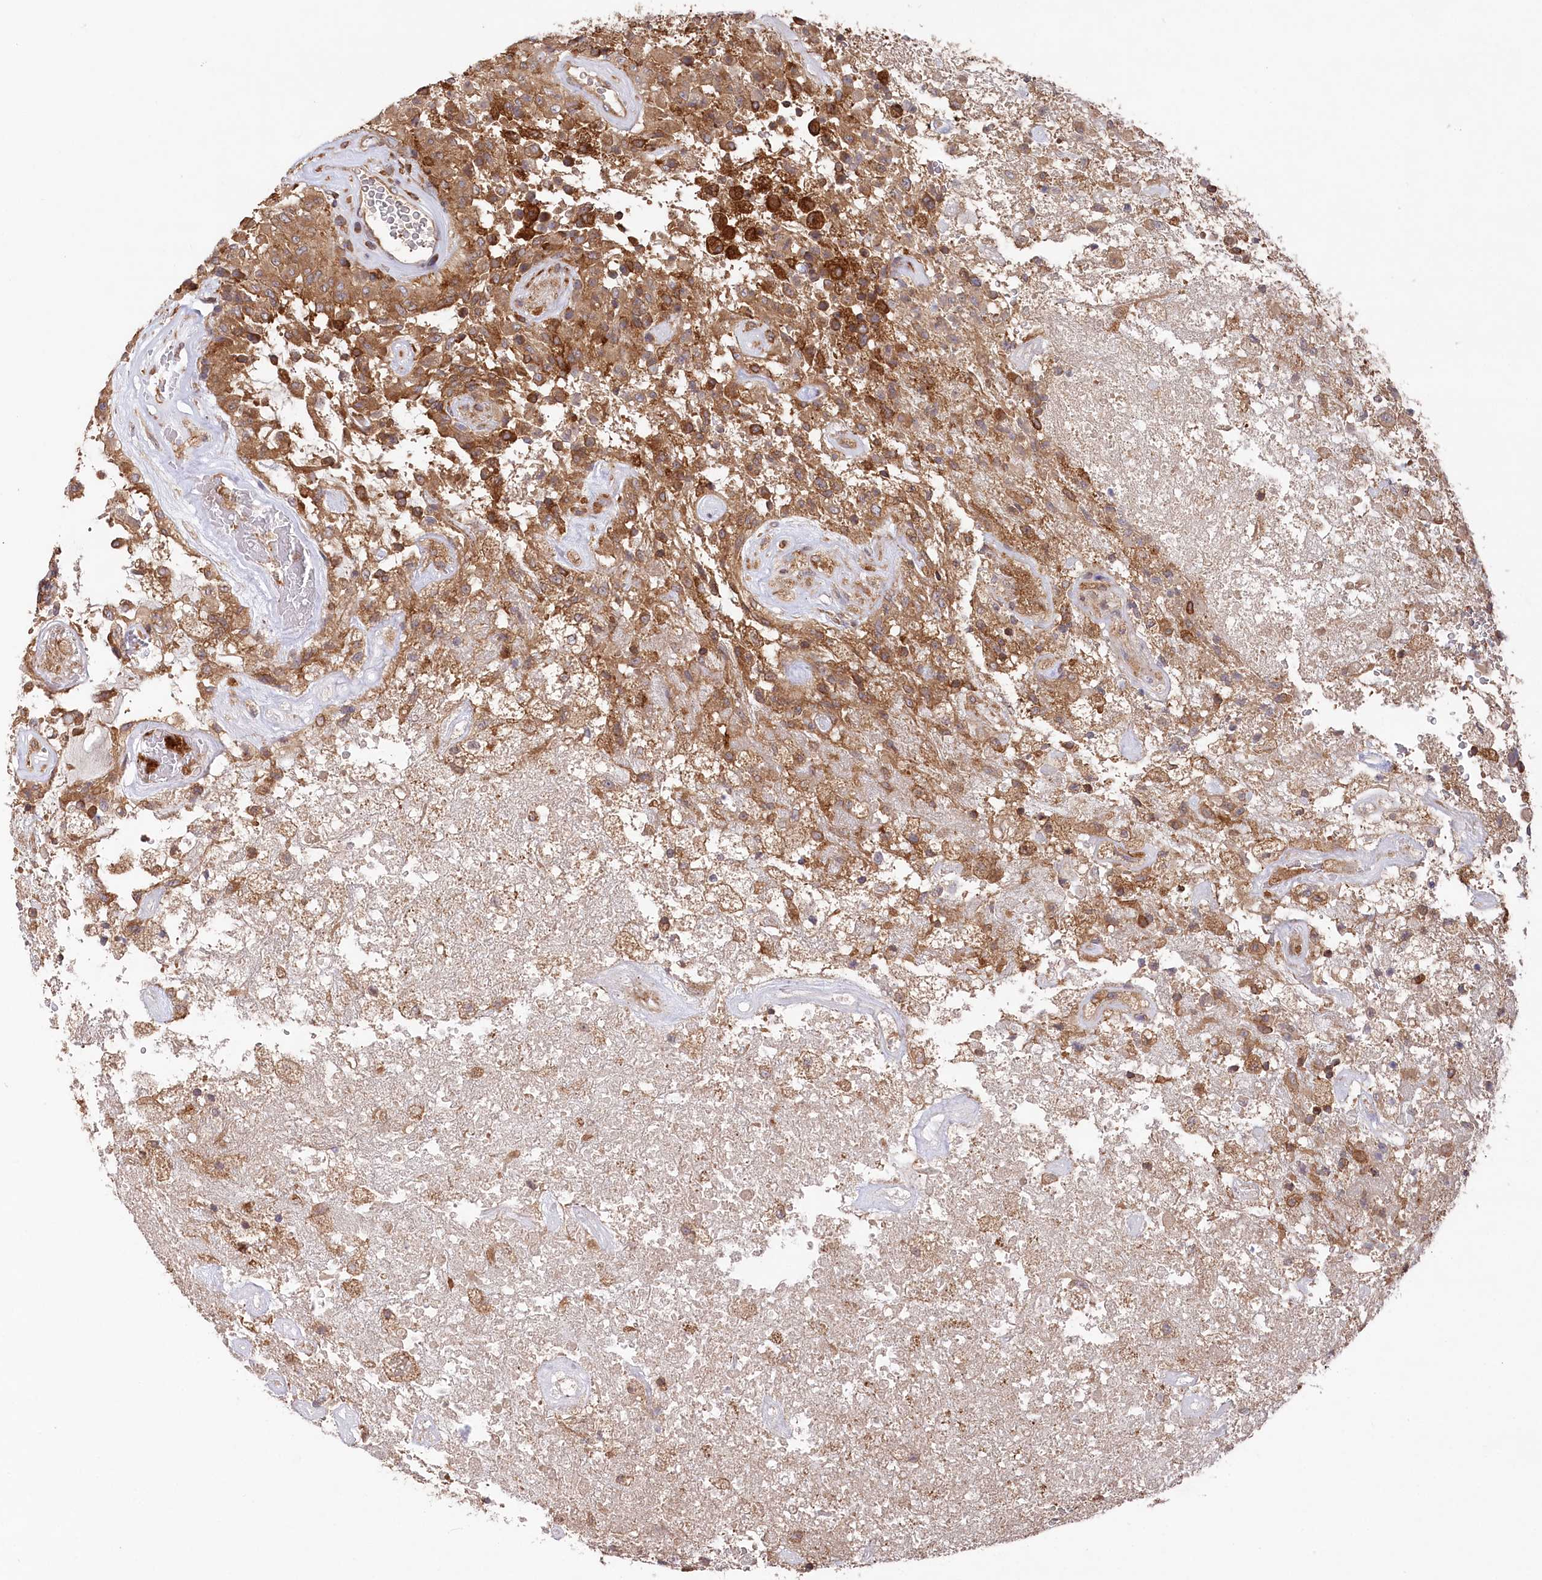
{"staining": {"intensity": "moderate", "quantity": ">75%", "location": "cytoplasmic/membranous"}, "tissue": "glioma", "cell_type": "Tumor cells", "image_type": "cancer", "snomed": [{"axis": "morphology", "description": "Glioma, malignant, High grade"}, {"axis": "topography", "description": "Brain"}], "caption": "Human glioma stained with a brown dye reveals moderate cytoplasmic/membranous positive staining in approximately >75% of tumor cells.", "gene": "PPP1R21", "patient": {"sex": "female", "age": 57}}